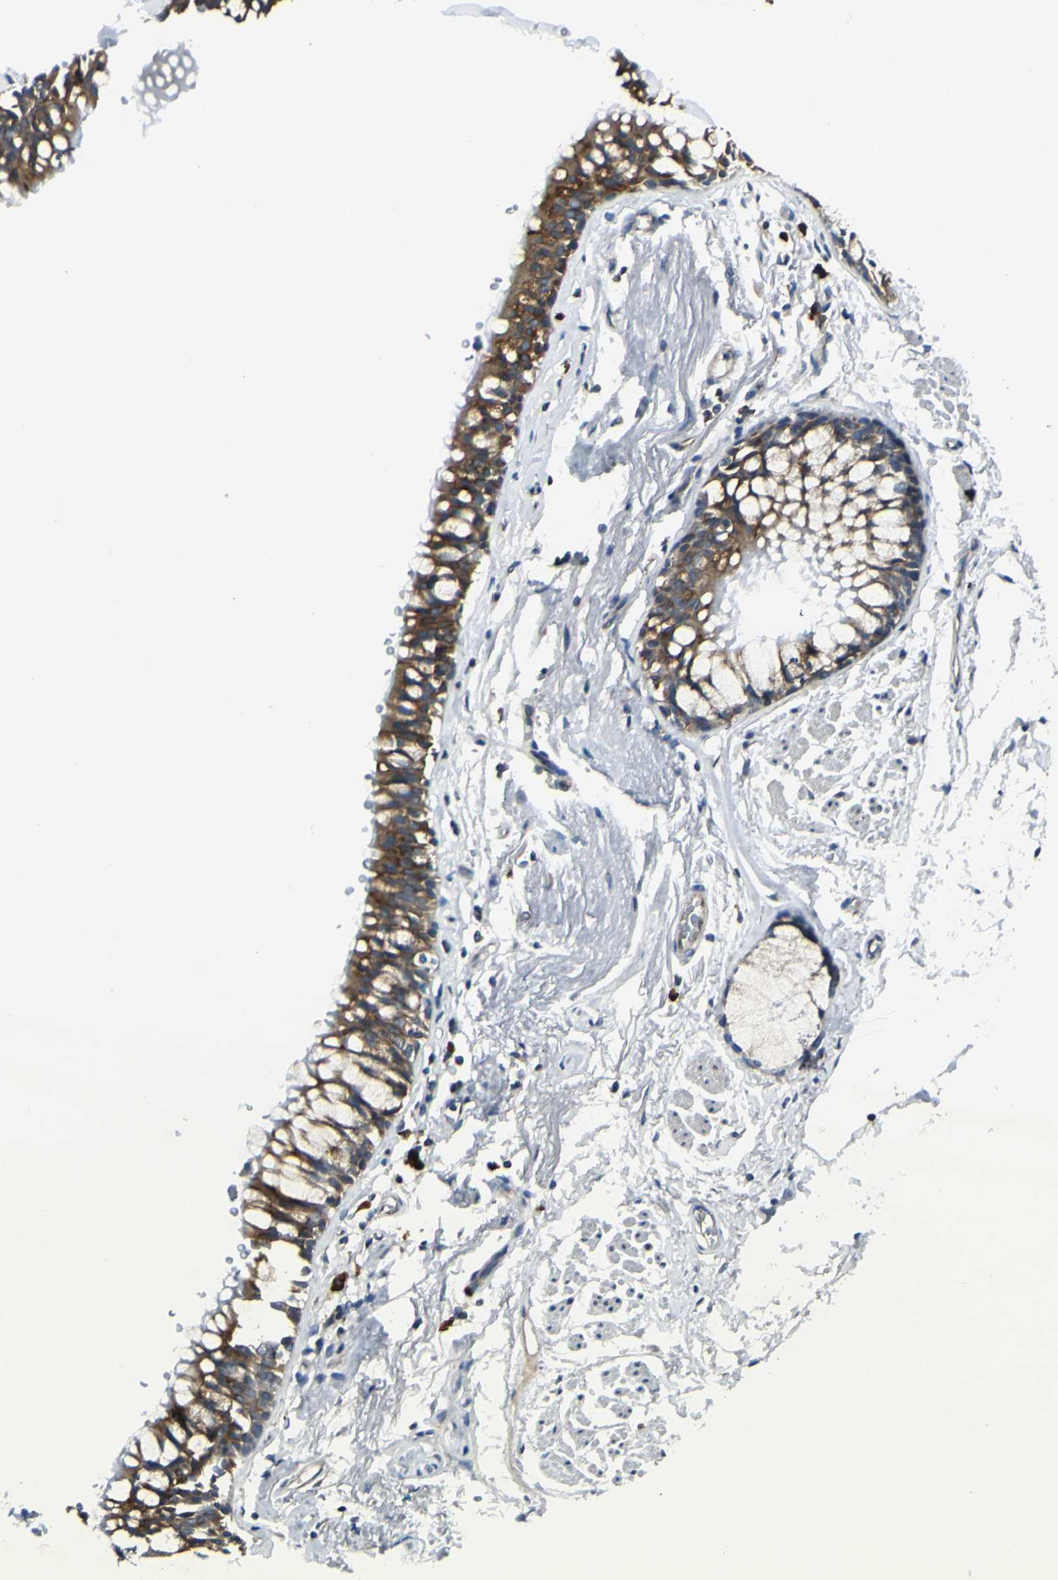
{"staining": {"intensity": "negative", "quantity": "none", "location": "none"}, "tissue": "adipose tissue", "cell_type": "Adipocytes", "image_type": "normal", "snomed": [{"axis": "morphology", "description": "Normal tissue, NOS"}, {"axis": "topography", "description": "Cartilage tissue"}, {"axis": "topography", "description": "Bronchus"}], "caption": "An image of adipose tissue stained for a protein reveals no brown staining in adipocytes.", "gene": "SELENOS", "patient": {"sex": "female", "age": 73}}